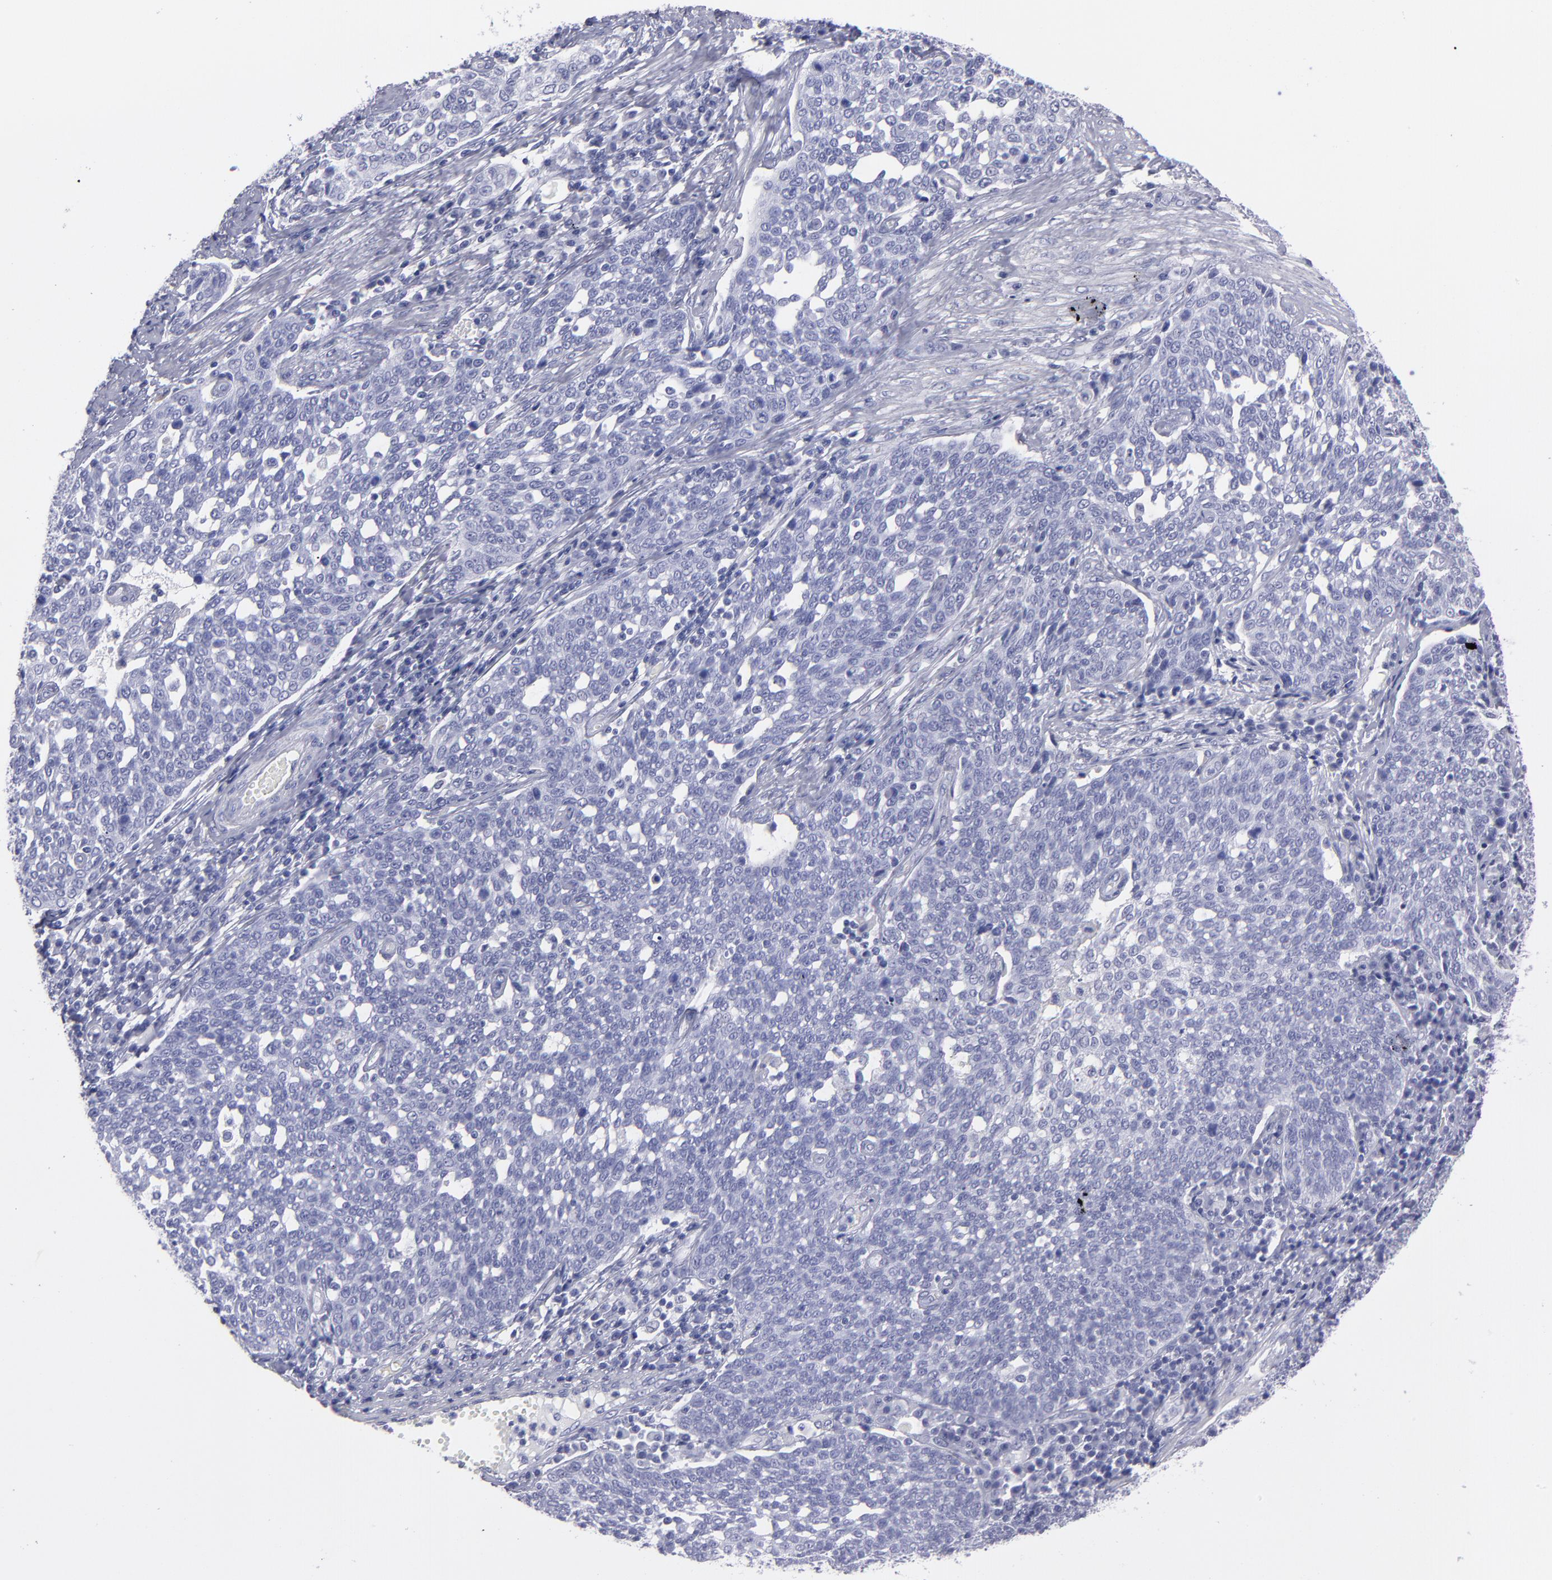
{"staining": {"intensity": "negative", "quantity": "none", "location": "none"}, "tissue": "cervical cancer", "cell_type": "Tumor cells", "image_type": "cancer", "snomed": [{"axis": "morphology", "description": "Squamous cell carcinoma, NOS"}, {"axis": "topography", "description": "Cervix"}], "caption": "Histopathology image shows no protein positivity in tumor cells of cervical cancer (squamous cell carcinoma) tissue.", "gene": "MB", "patient": {"sex": "female", "age": 34}}